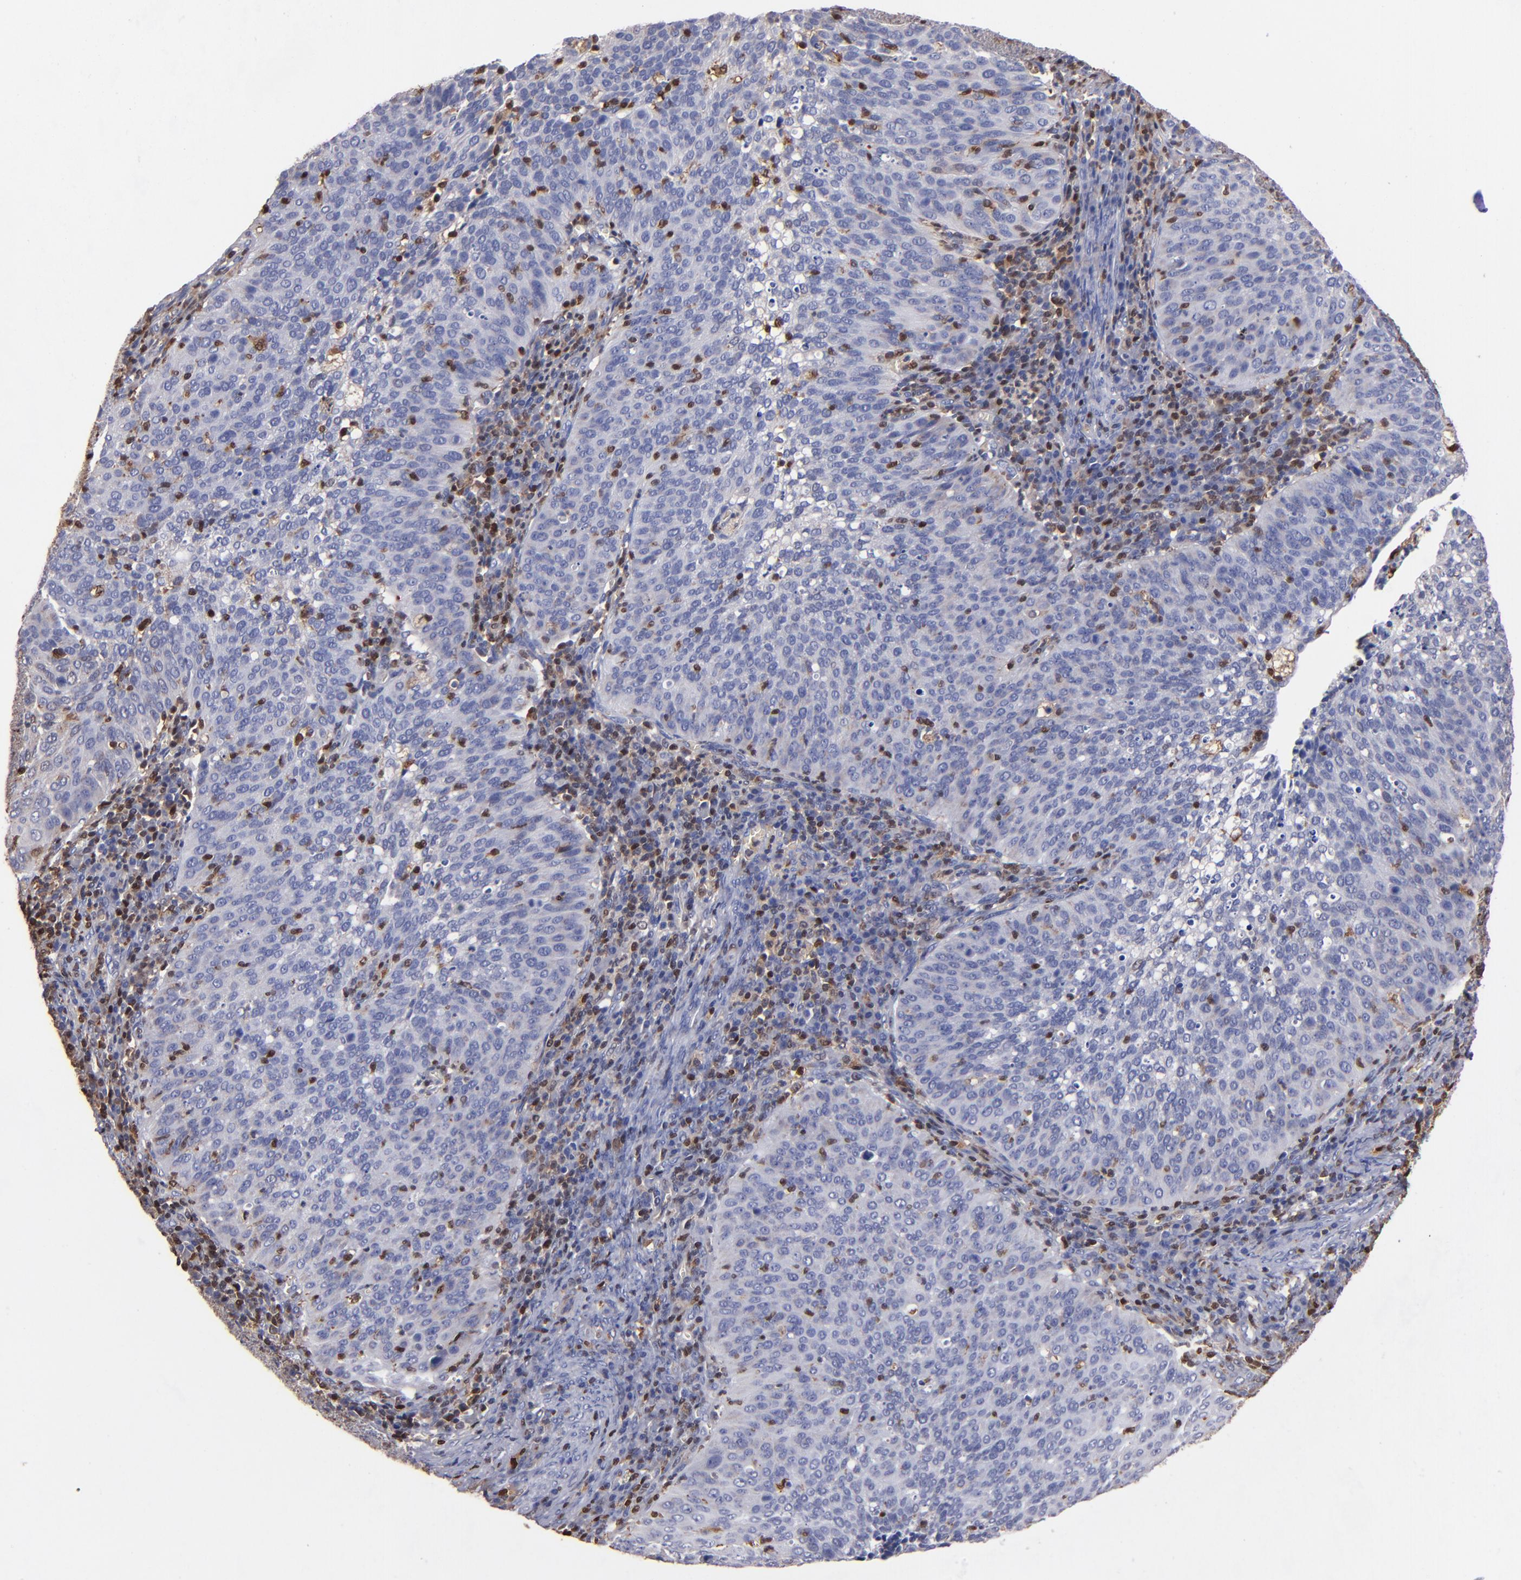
{"staining": {"intensity": "weak", "quantity": "<25%", "location": "cytoplasmic/membranous,nuclear"}, "tissue": "cervical cancer", "cell_type": "Tumor cells", "image_type": "cancer", "snomed": [{"axis": "morphology", "description": "Squamous cell carcinoma, NOS"}, {"axis": "topography", "description": "Cervix"}], "caption": "Immunohistochemical staining of cervical cancer (squamous cell carcinoma) exhibits no significant staining in tumor cells. Brightfield microscopy of immunohistochemistry (IHC) stained with DAB (brown) and hematoxylin (blue), captured at high magnification.", "gene": "S100A4", "patient": {"sex": "female", "age": 39}}